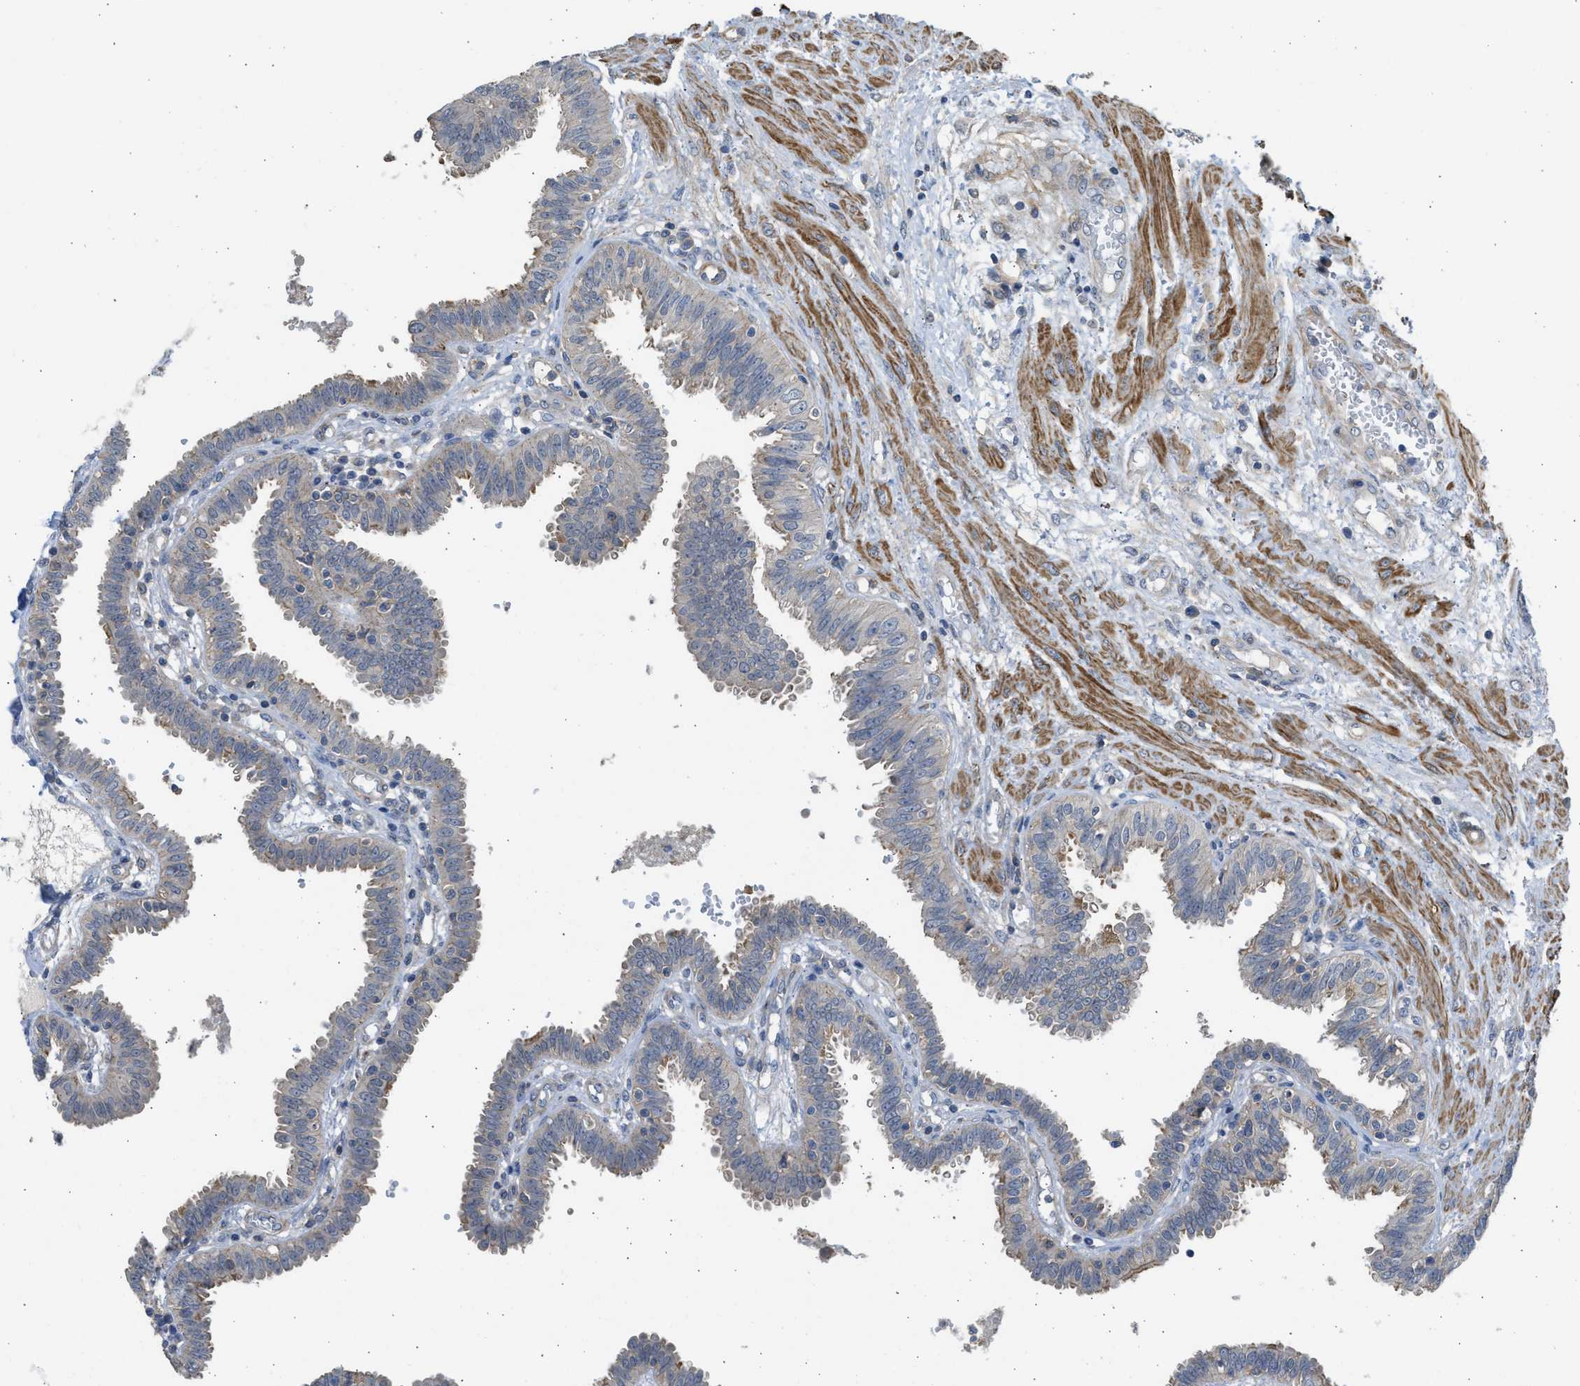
{"staining": {"intensity": "negative", "quantity": "none", "location": "none"}, "tissue": "fallopian tube", "cell_type": "Glandular cells", "image_type": "normal", "snomed": [{"axis": "morphology", "description": "Normal tissue, NOS"}, {"axis": "topography", "description": "Fallopian tube"}], "caption": "Immunohistochemistry histopathology image of benign fallopian tube: fallopian tube stained with DAB (3,3'-diaminobenzidine) exhibits no significant protein staining in glandular cells. (DAB IHC visualized using brightfield microscopy, high magnification).", "gene": "PCNX3", "patient": {"sex": "female", "age": 32}}